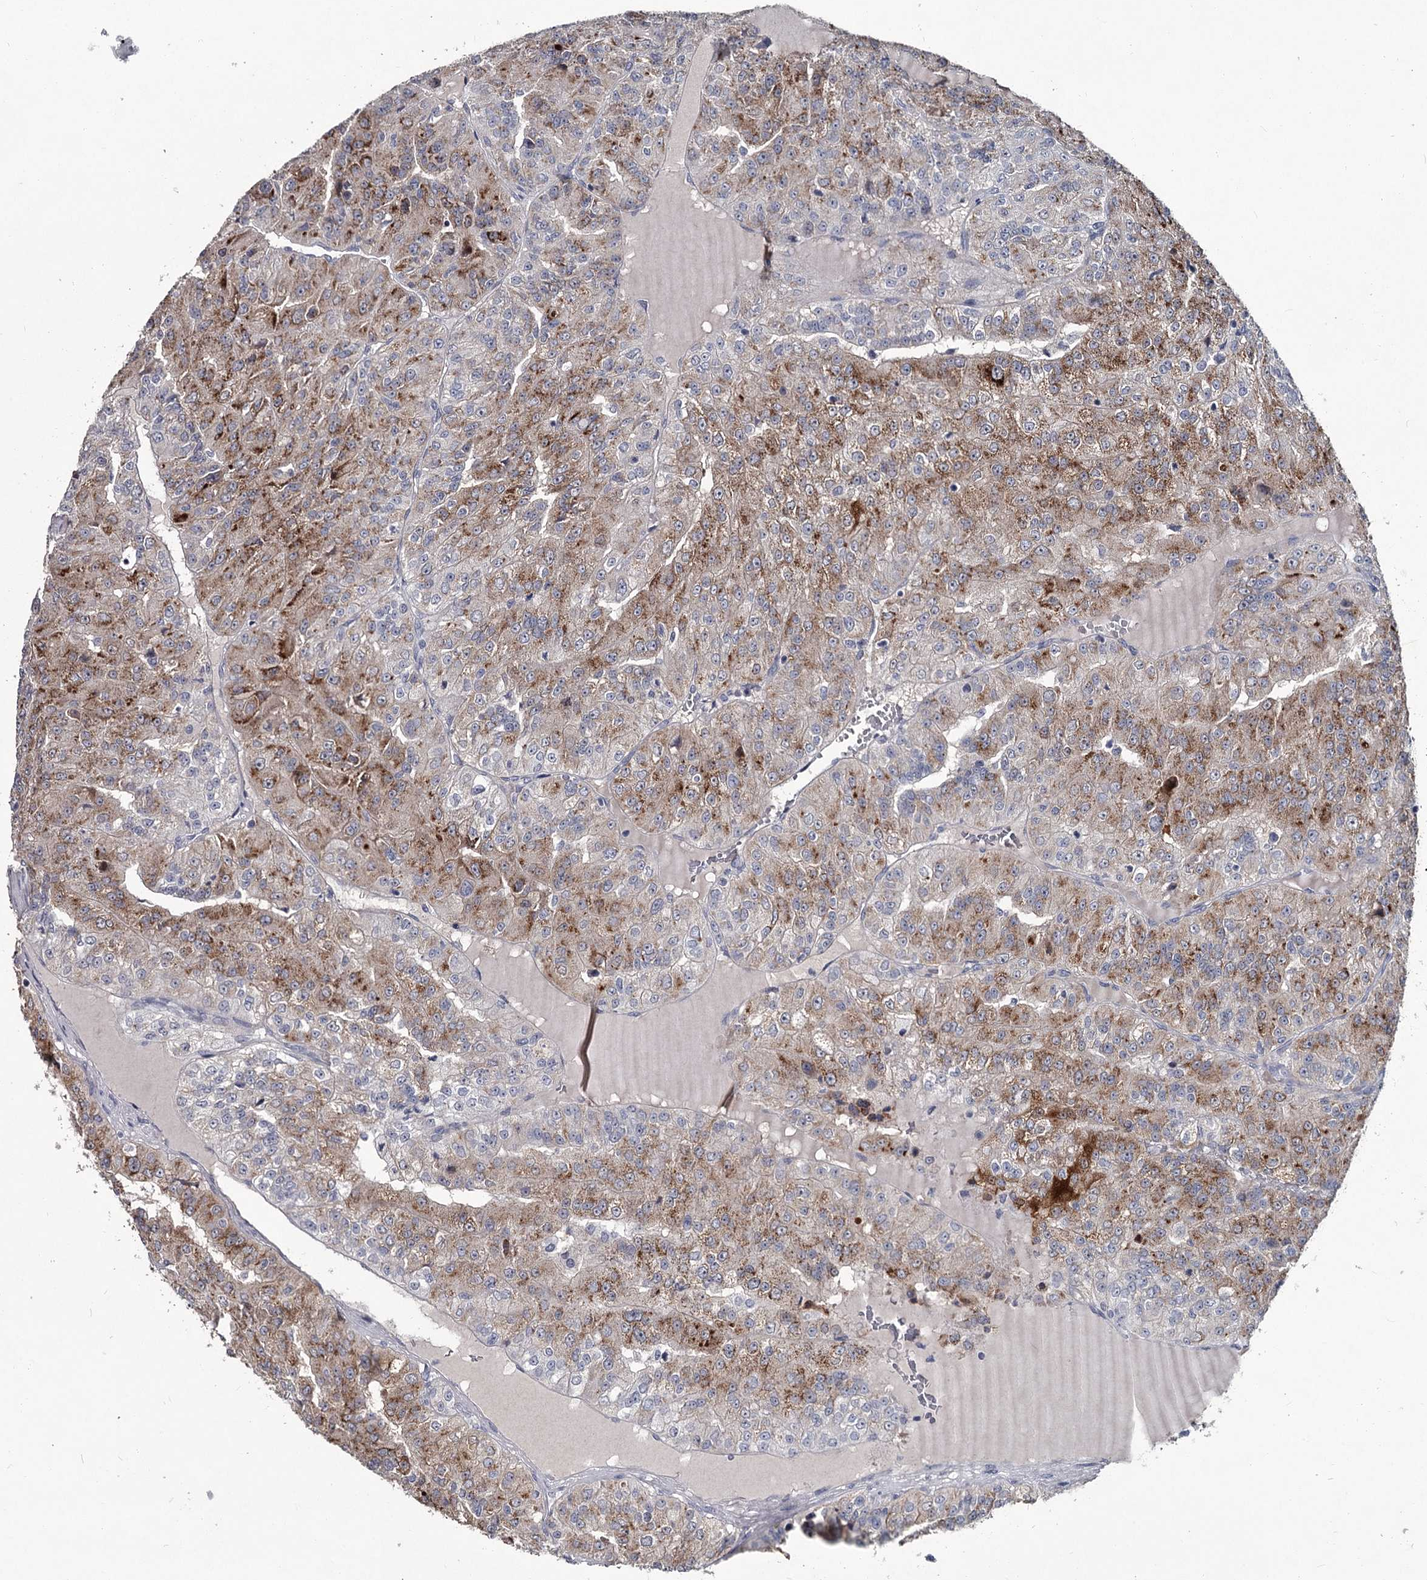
{"staining": {"intensity": "moderate", "quantity": ">75%", "location": "cytoplasmic/membranous"}, "tissue": "renal cancer", "cell_type": "Tumor cells", "image_type": "cancer", "snomed": [{"axis": "morphology", "description": "Adenocarcinoma, NOS"}, {"axis": "topography", "description": "Kidney"}], "caption": "Immunohistochemistry photomicrograph of human renal adenocarcinoma stained for a protein (brown), which shows medium levels of moderate cytoplasmic/membranous positivity in about >75% of tumor cells.", "gene": "DAO", "patient": {"sex": "female", "age": 63}}